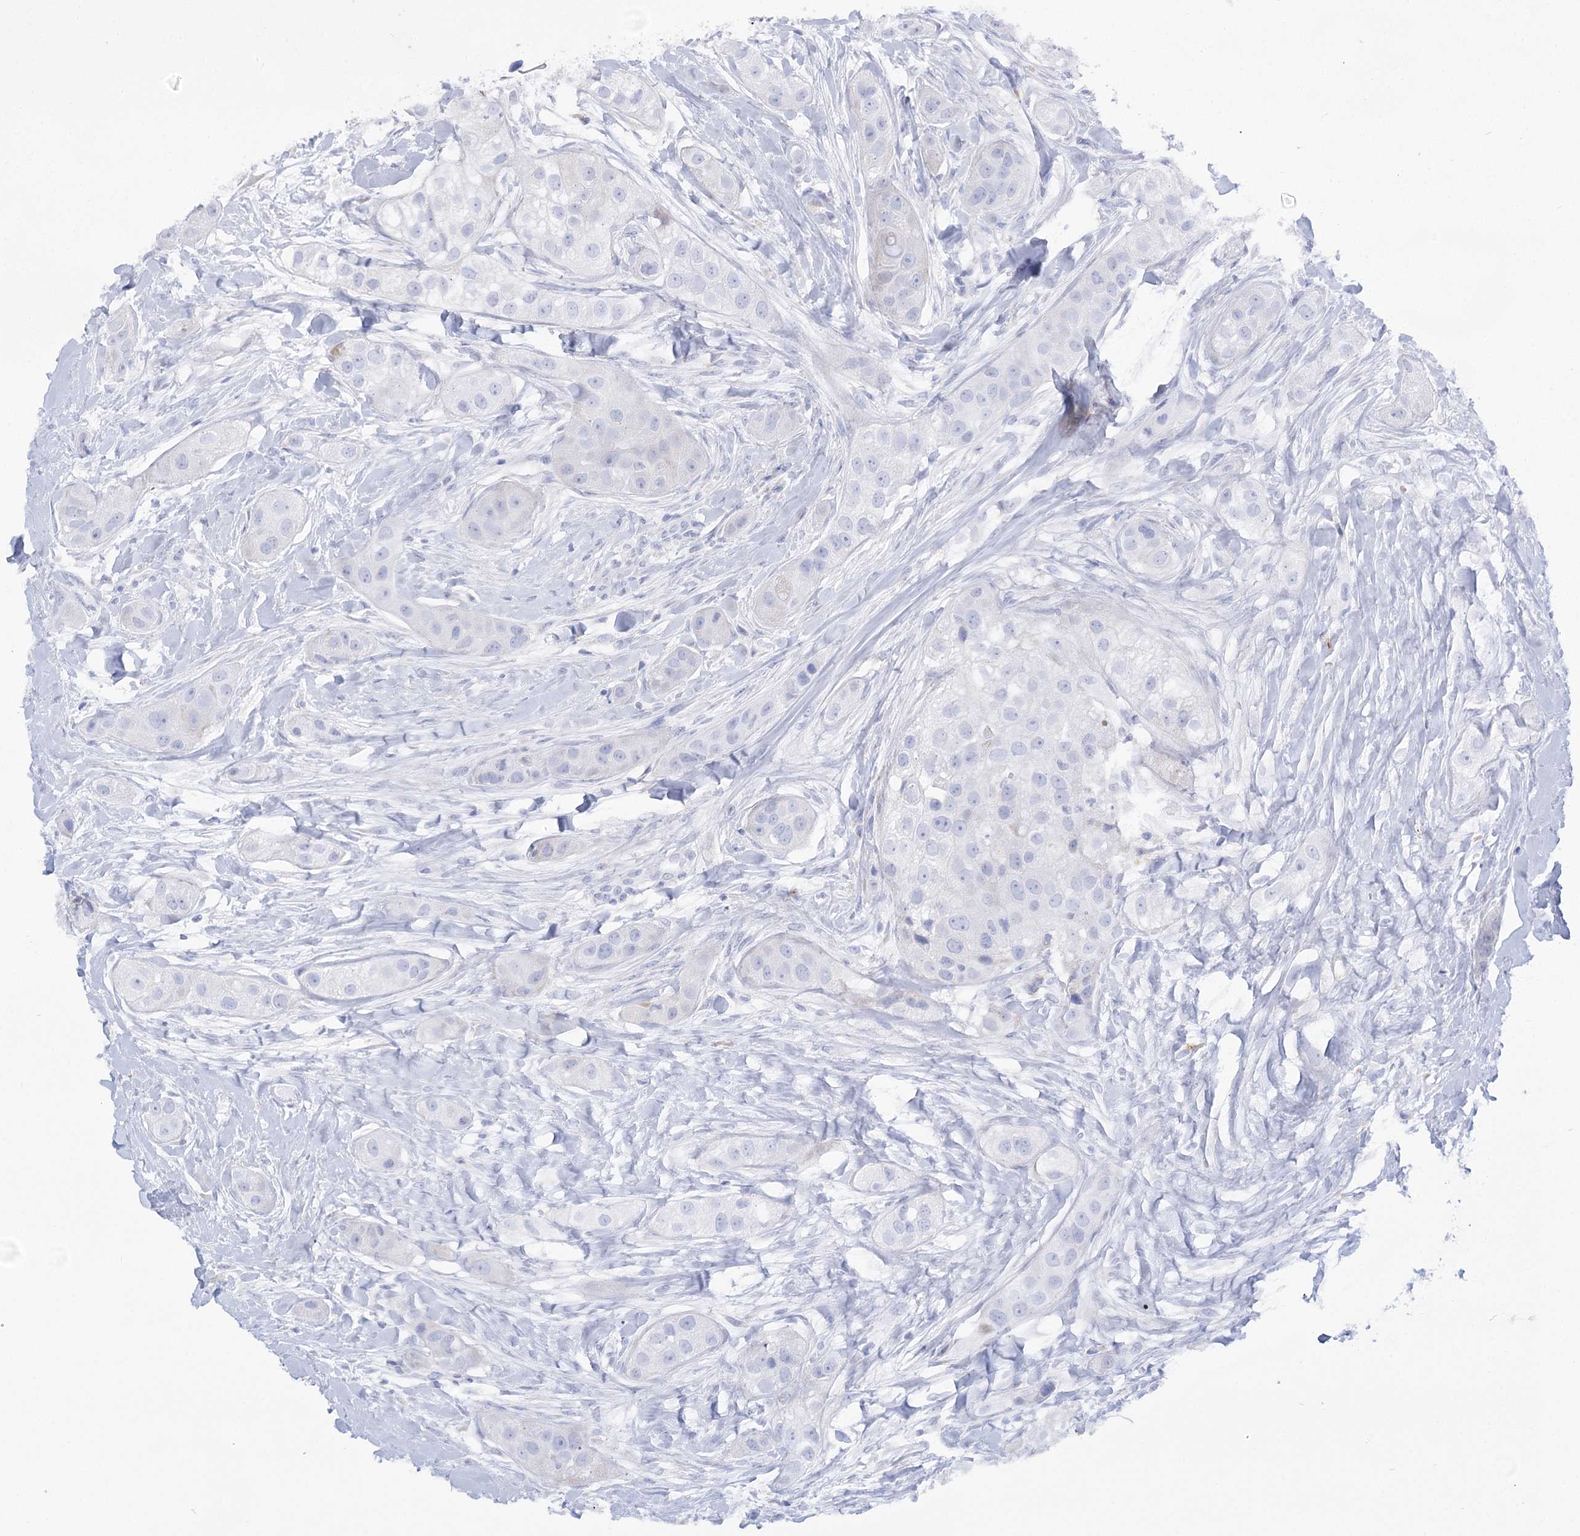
{"staining": {"intensity": "negative", "quantity": "none", "location": "none"}, "tissue": "head and neck cancer", "cell_type": "Tumor cells", "image_type": "cancer", "snomed": [{"axis": "morphology", "description": "Normal tissue, NOS"}, {"axis": "morphology", "description": "Squamous cell carcinoma, NOS"}, {"axis": "topography", "description": "Skeletal muscle"}, {"axis": "topography", "description": "Head-Neck"}], "caption": "The photomicrograph reveals no significant expression in tumor cells of head and neck cancer.", "gene": "SIAE", "patient": {"sex": "male", "age": 51}}